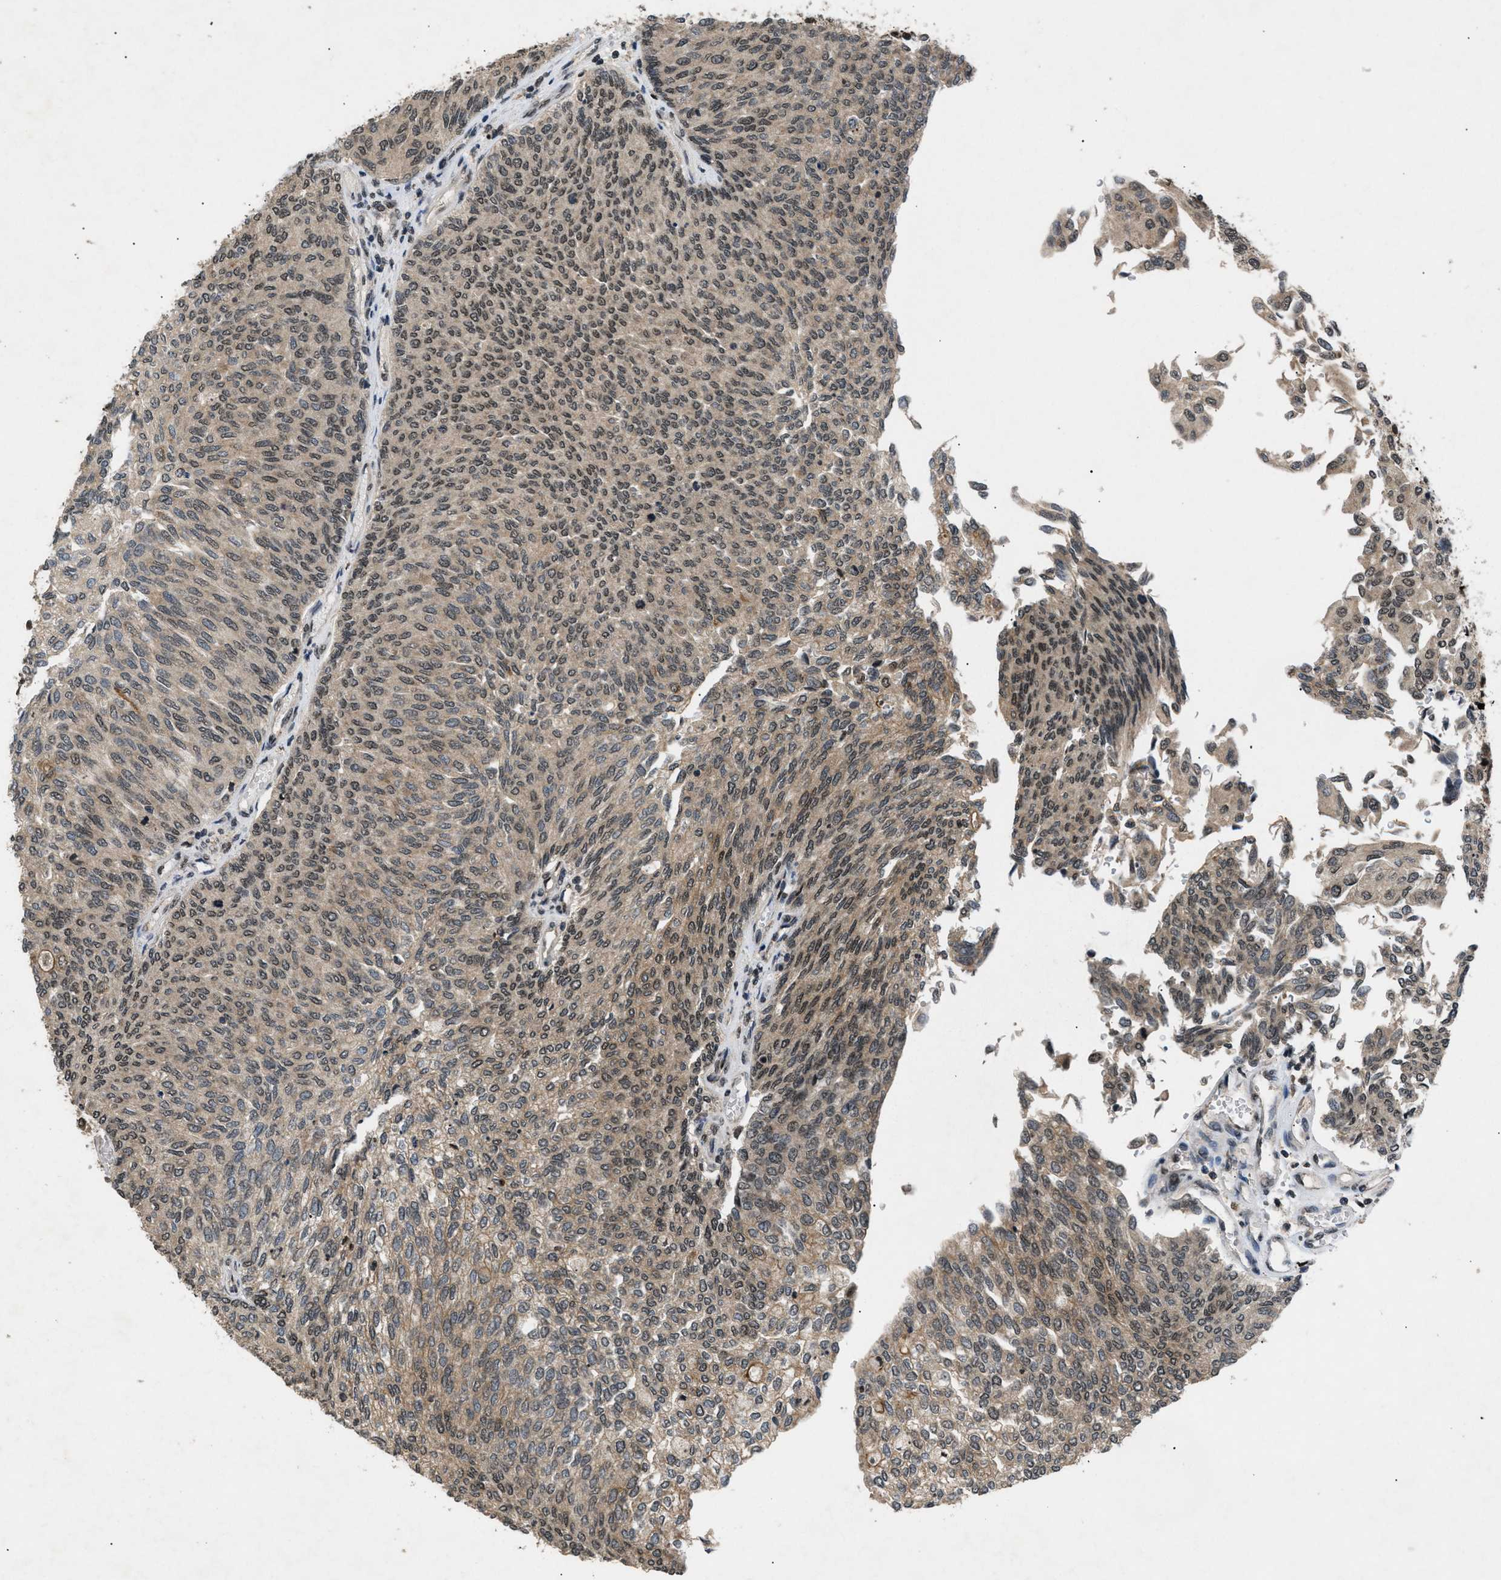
{"staining": {"intensity": "moderate", "quantity": "25%-75%", "location": "nuclear"}, "tissue": "urothelial cancer", "cell_type": "Tumor cells", "image_type": "cancer", "snomed": [{"axis": "morphology", "description": "Urothelial carcinoma, Low grade"}, {"axis": "topography", "description": "Urinary bladder"}], "caption": "Urothelial carcinoma (low-grade) stained for a protein demonstrates moderate nuclear positivity in tumor cells.", "gene": "RBM5", "patient": {"sex": "female", "age": 79}}